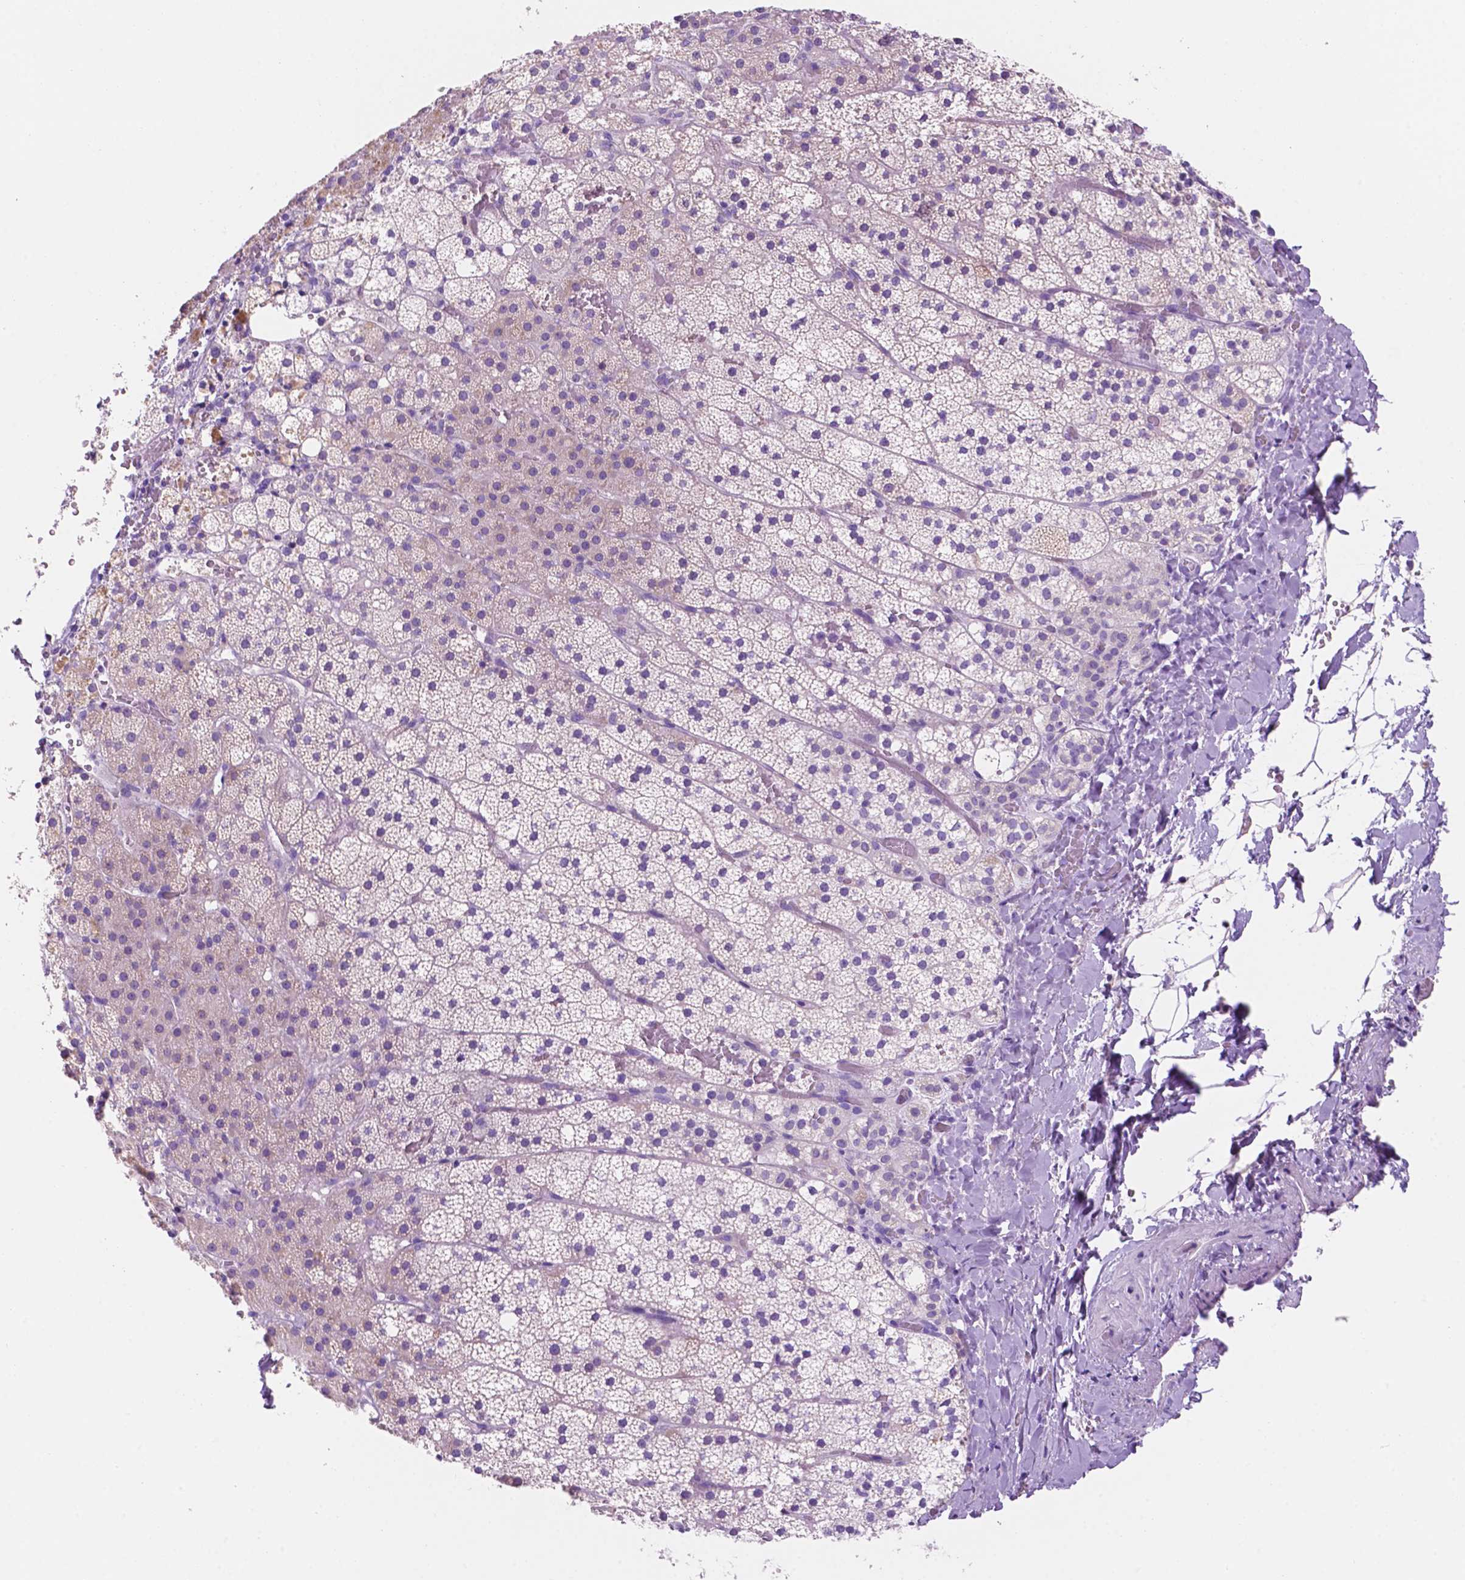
{"staining": {"intensity": "weak", "quantity": "<25%", "location": "cytoplasmic/membranous"}, "tissue": "adrenal gland", "cell_type": "Glandular cells", "image_type": "normal", "snomed": [{"axis": "morphology", "description": "Normal tissue, NOS"}, {"axis": "topography", "description": "Adrenal gland"}], "caption": "DAB immunohistochemical staining of benign adrenal gland shows no significant staining in glandular cells.", "gene": "CEACAM7", "patient": {"sex": "male", "age": 53}}